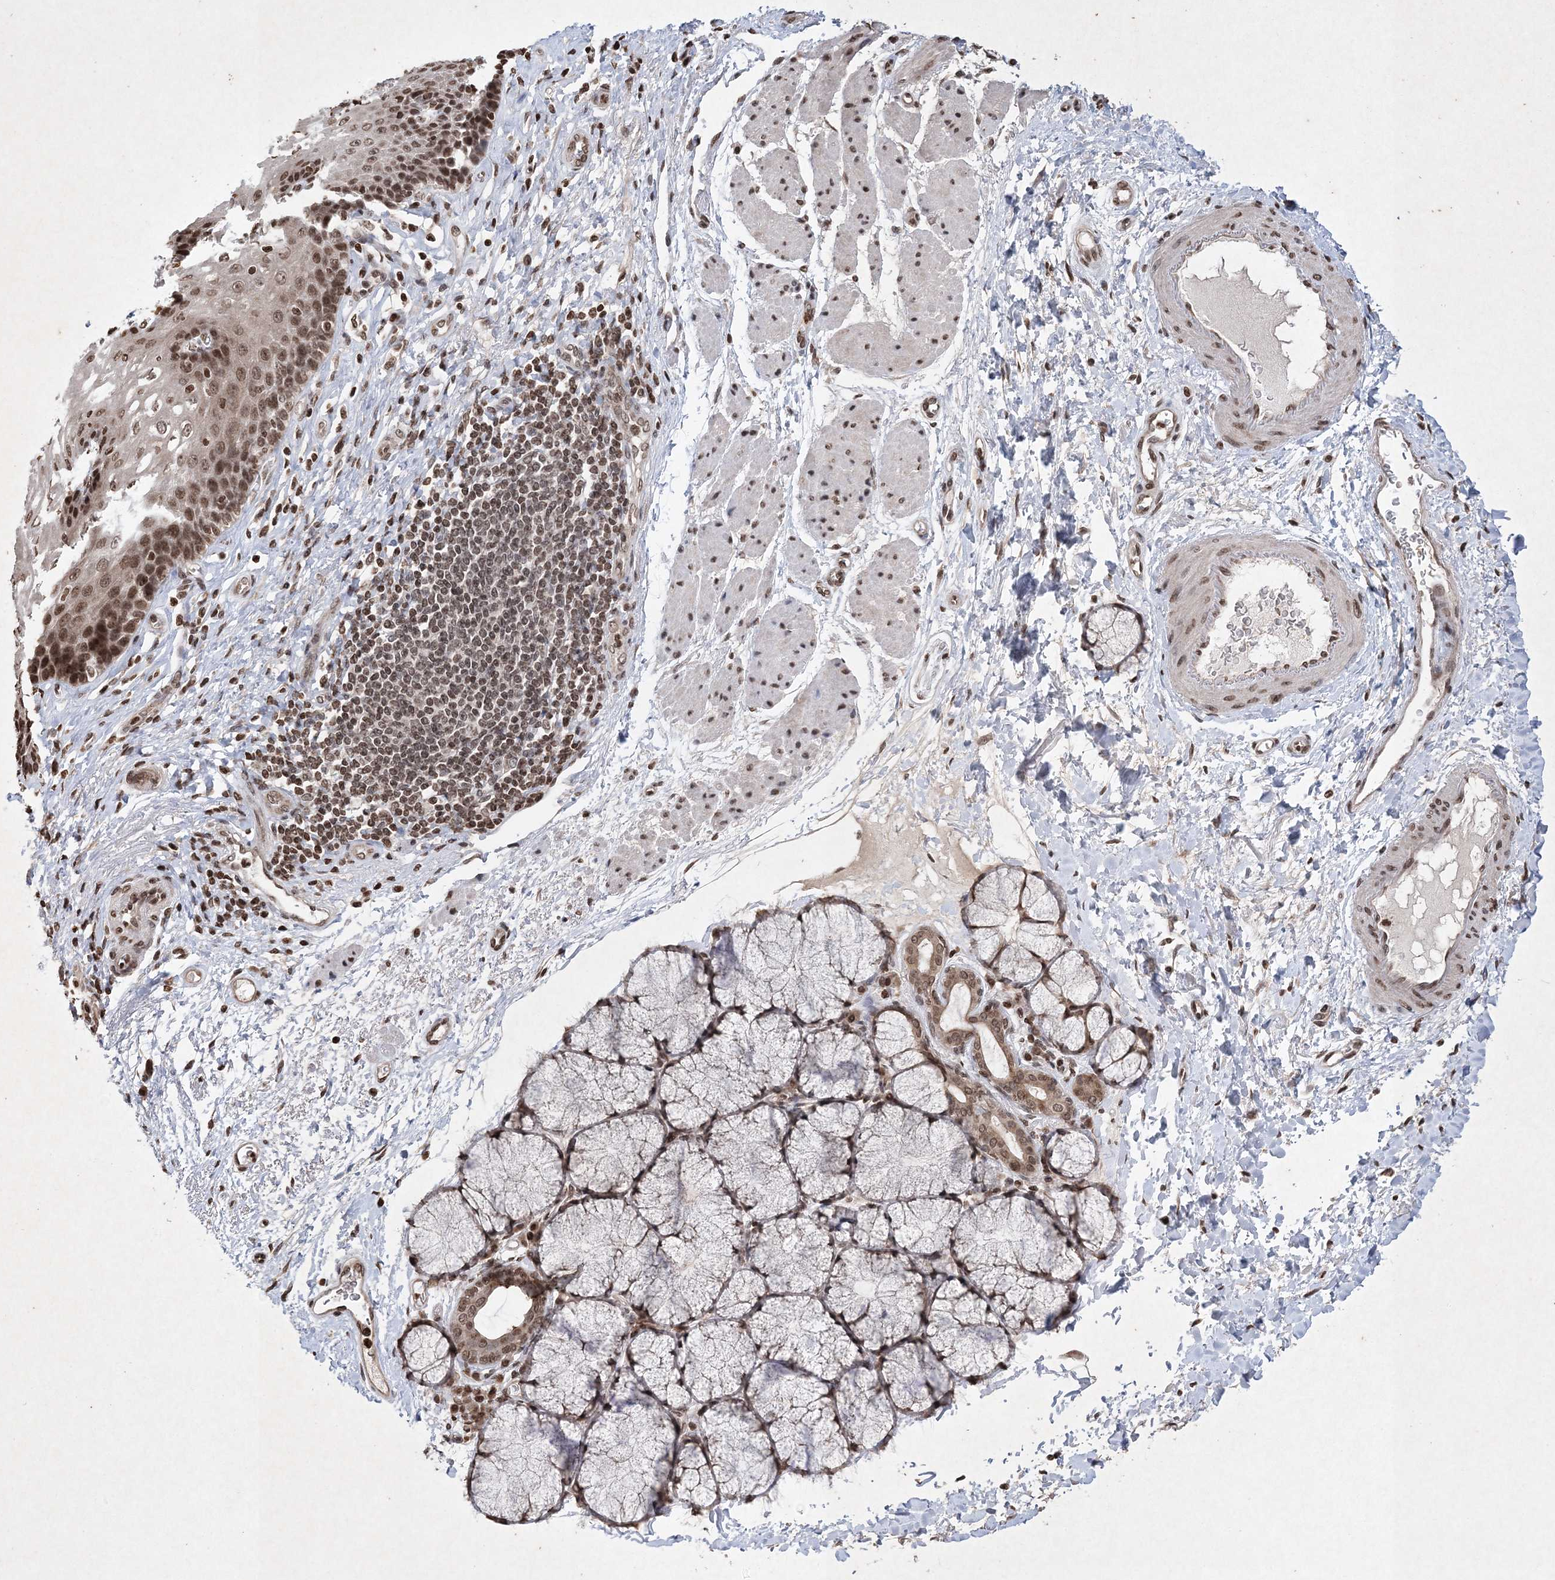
{"staining": {"intensity": "moderate", "quantity": ">75%", "location": "nuclear"}, "tissue": "esophagus", "cell_type": "Squamous epithelial cells", "image_type": "normal", "snomed": [{"axis": "morphology", "description": "Normal tissue, NOS"}, {"axis": "topography", "description": "Esophagus"}], "caption": "Immunohistochemical staining of unremarkable esophagus displays >75% levels of moderate nuclear protein expression in approximately >75% of squamous epithelial cells.", "gene": "NEDD9", "patient": {"sex": "male", "age": 54}}